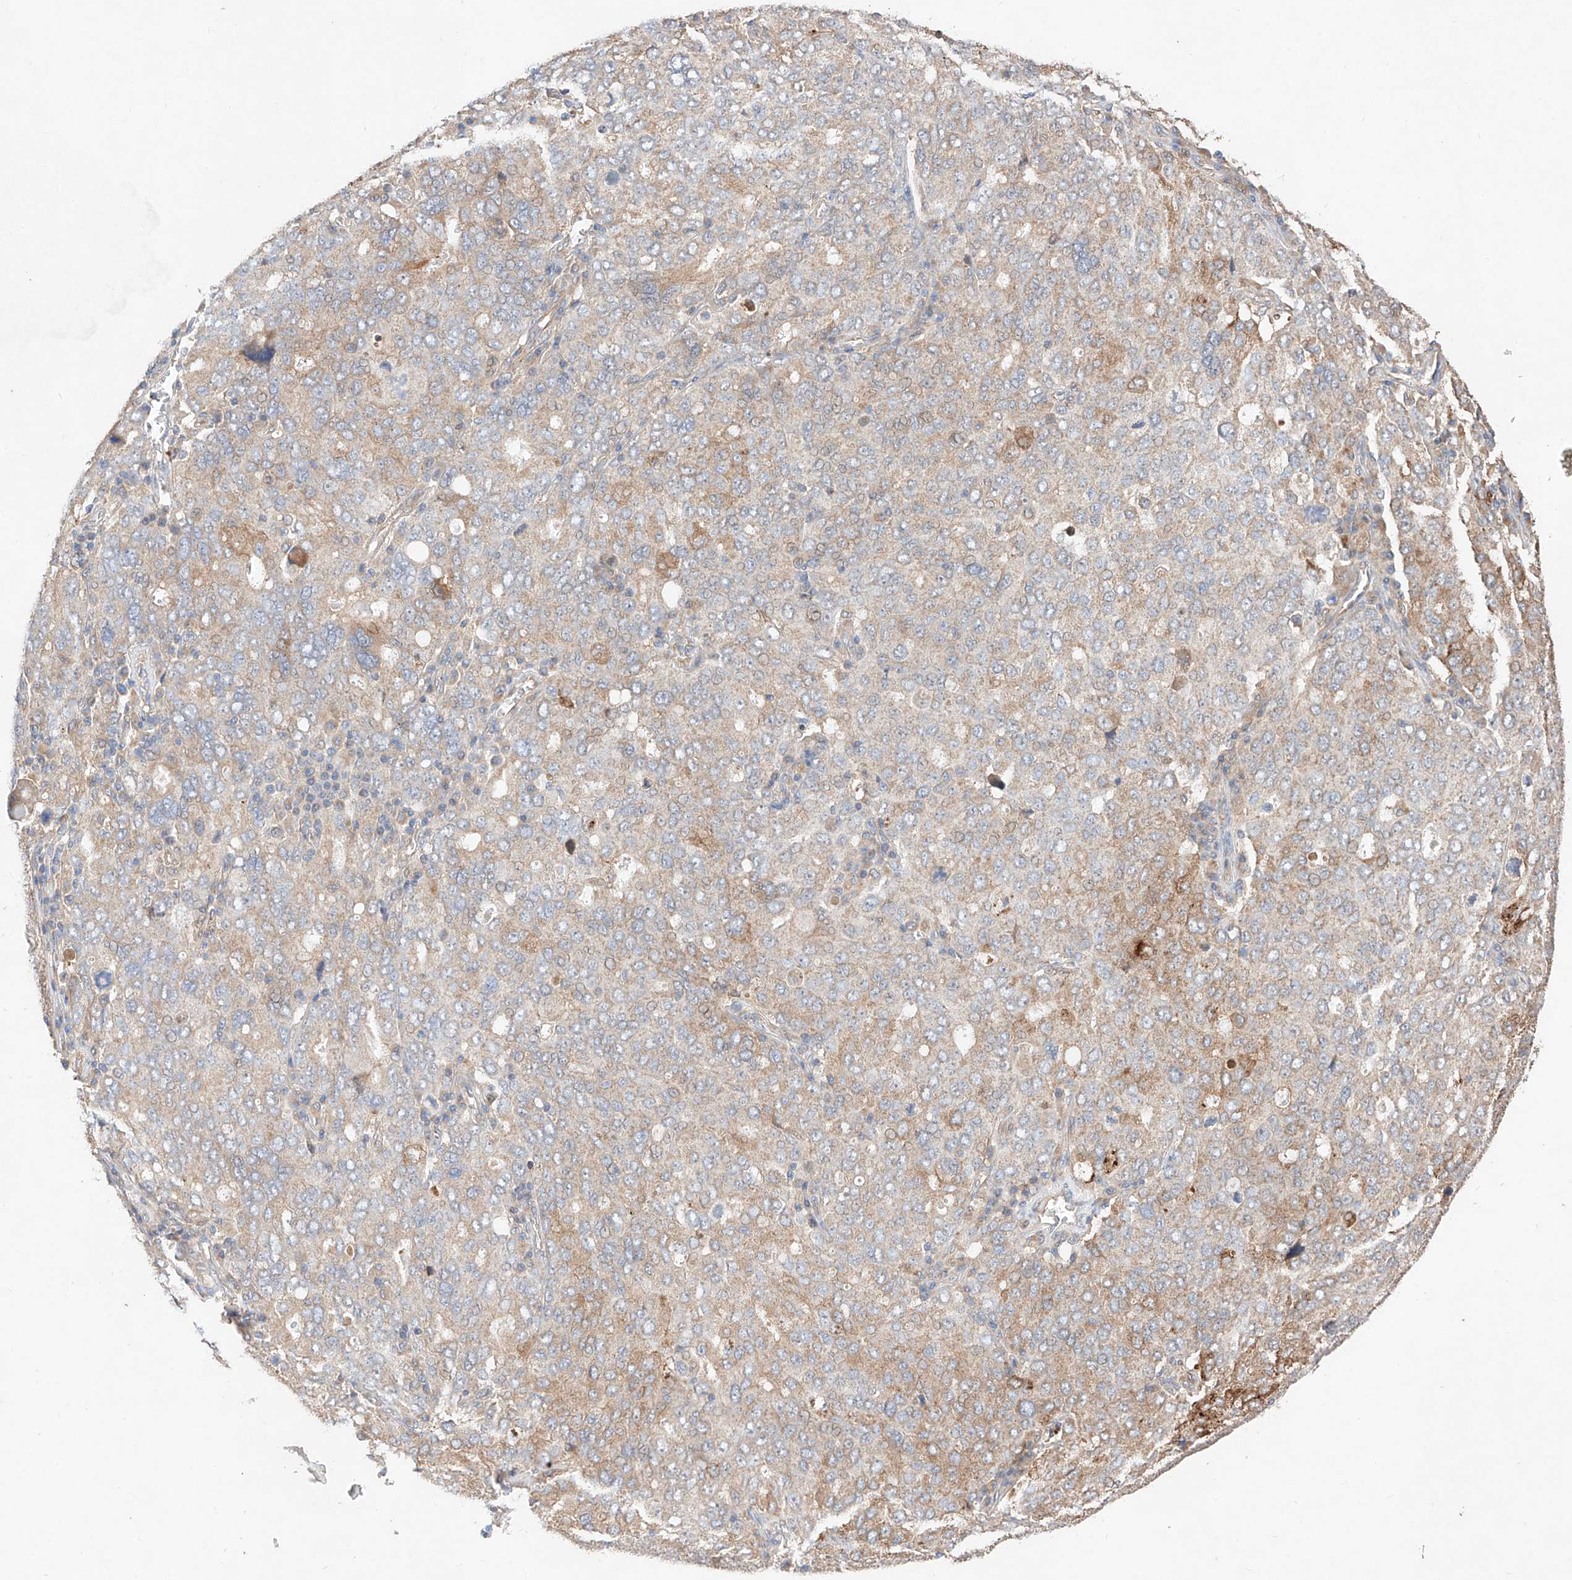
{"staining": {"intensity": "weak", "quantity": "25%-75%", "location": "cytoplasmic/membranous"}, "tissue": "ovarian cancer", "cell_type": "Tumor cells", "image_type": "cancer", "snomed": [{"axis": "morphology", "description": "Carcinoma, endometroid"}, {"axis": "topography", "description": "Ovary"}], "caption": "This is a micrograph of IHC staining of endometroid carcinoma (ovarian), which shows weak positivity in the cytoplasmic/membranous of tumor cells.", "gene": "C6orf62", "patient": {"sex": "female", "age": 62}}